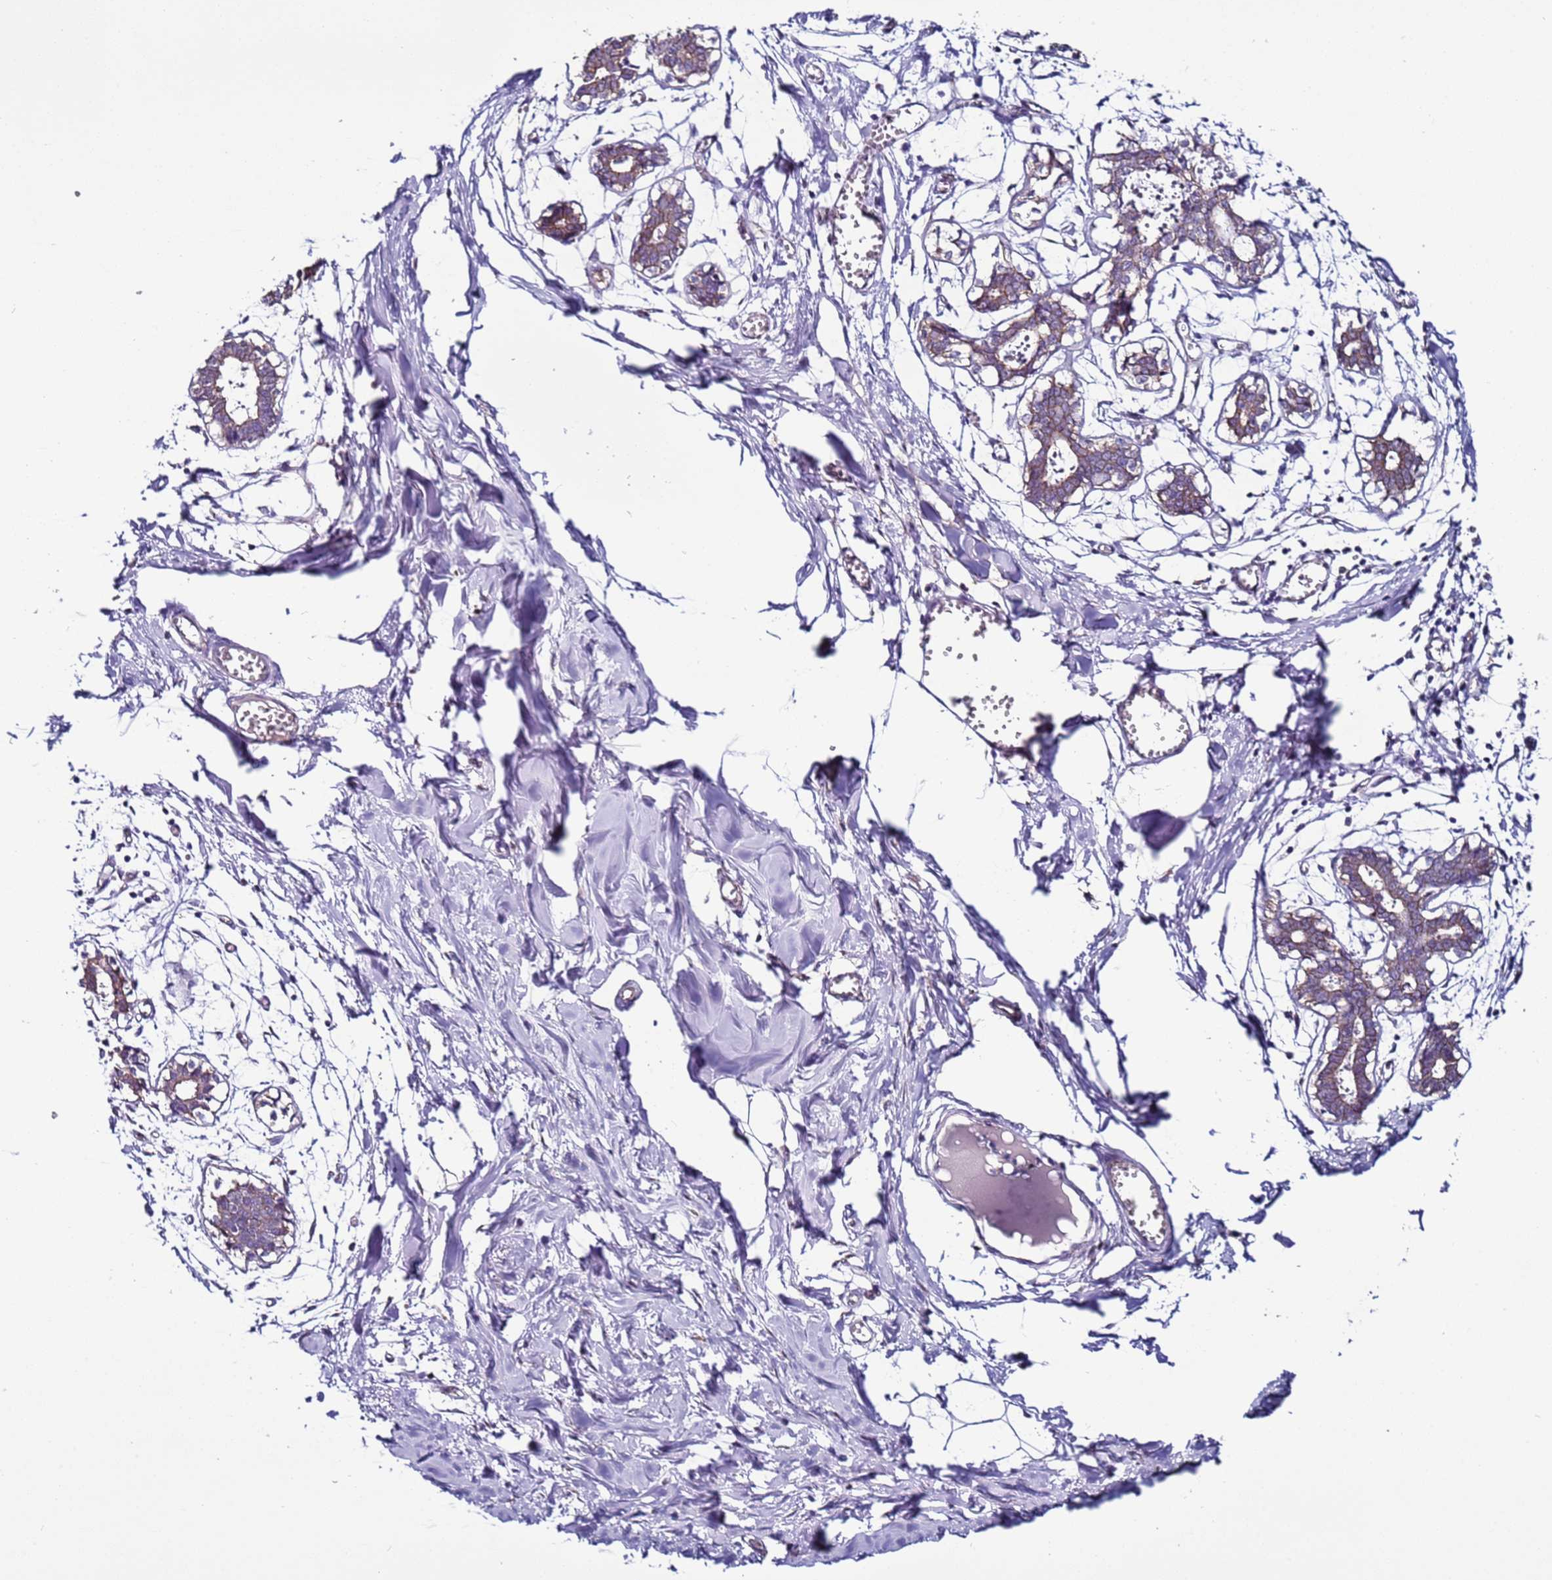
{"staining": {"intensity": "negative", "quantity": "none", "location": "none"}, "tissue": "breast", "cell_type": "Adipocytes", "image_type": "normal", "snomed": [{"axis": "morphology", "description": "Normal tissue, NOS"}, {"axis": "topography", "description": "Breast"}], "caption": "Photomicrograph shows no protein staining in adipocytes of unremarkable breast.", "gene": "TENM3", "patient": {"sex": "female", "age": 27}}